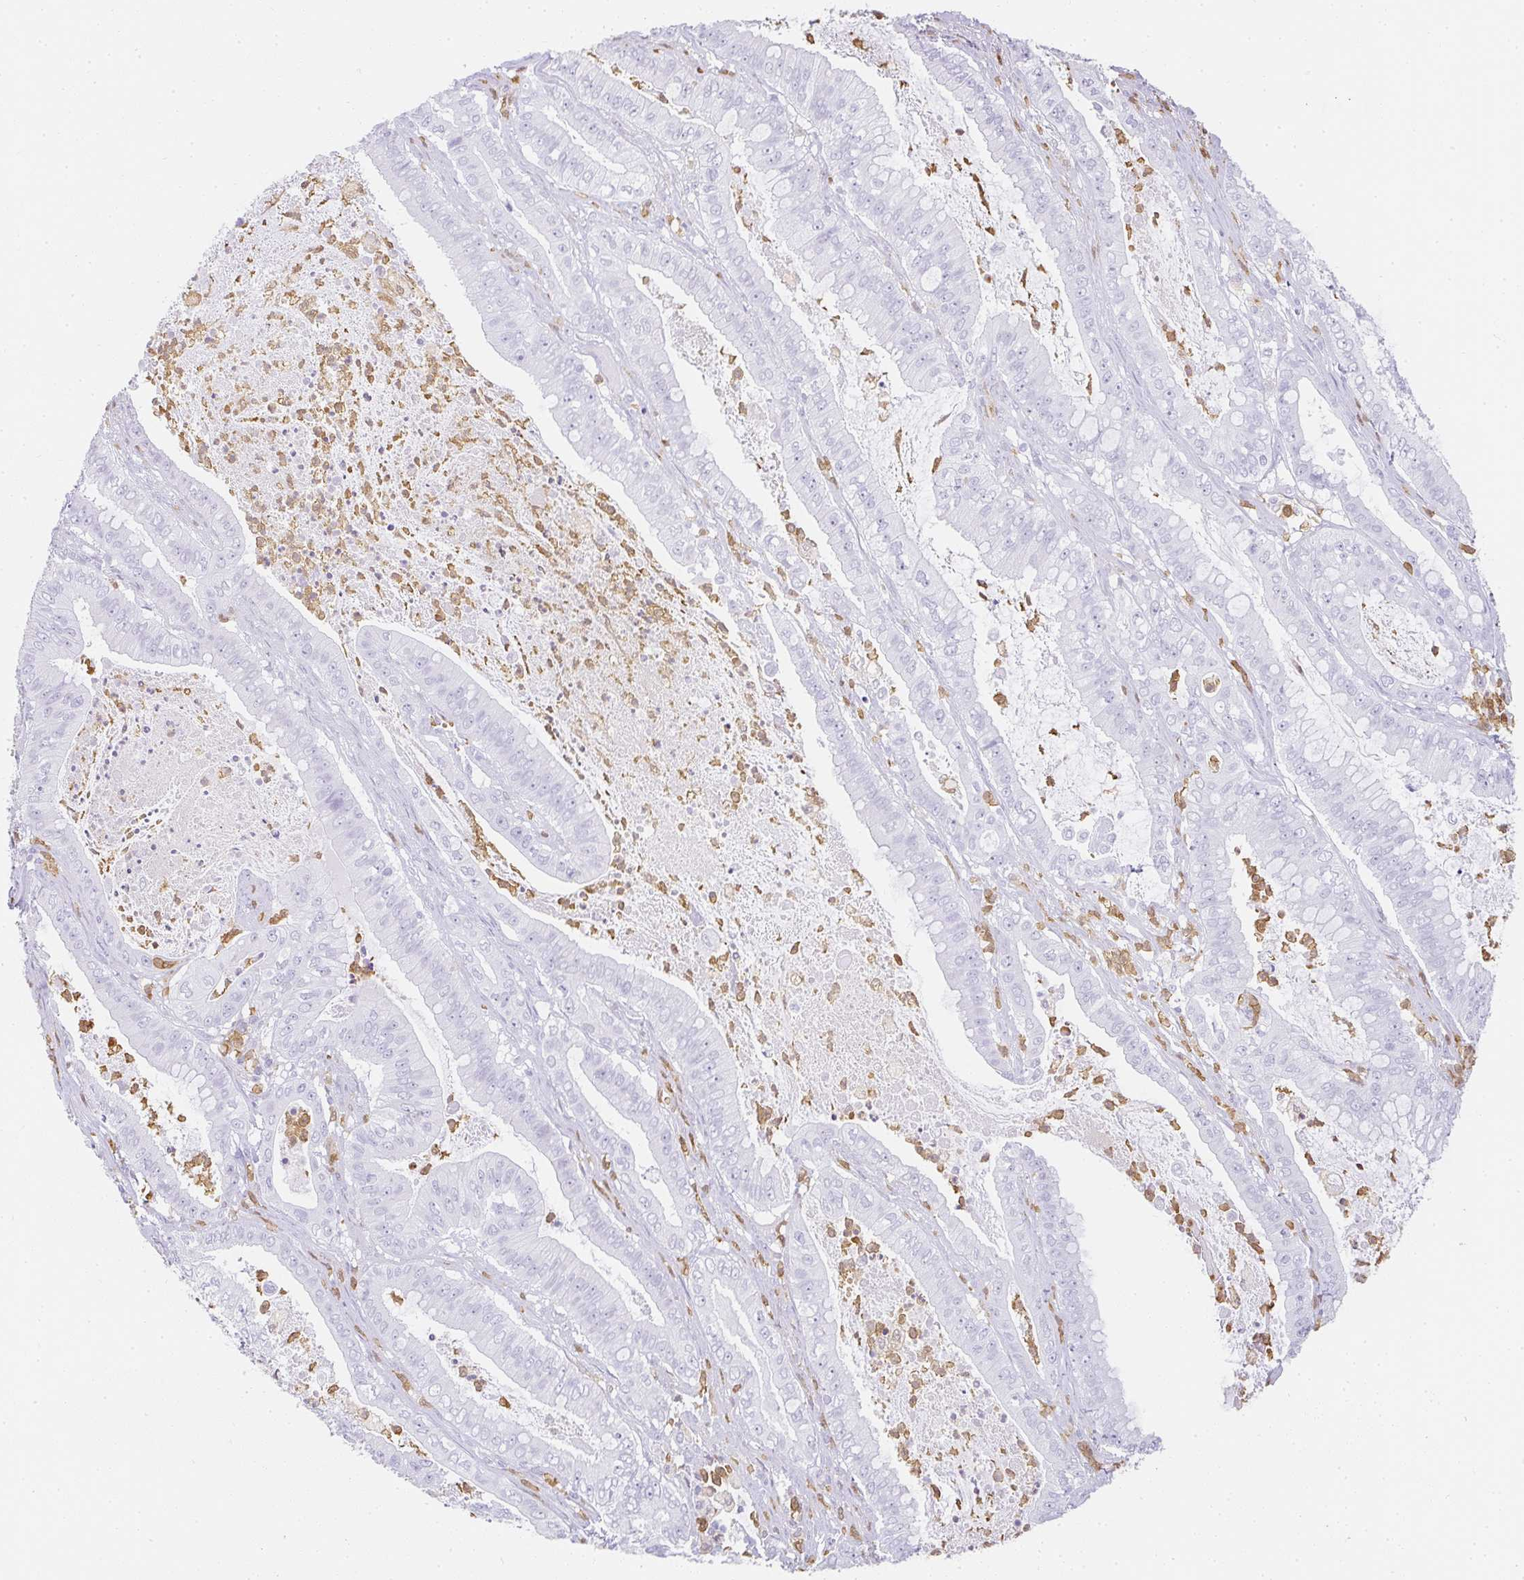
{"staining": {"intensity": "negative", "quantity": "none", "location": "none"}, "tissue": "pancreatic cancer", "cell_type": "Tumor cells", "image_type": "cancer", "snomed": [{"axis": "morphology", "description": "Adenocarcinoma, NOS"}, {"axis": "topography", "description": "Pancreas"}], "caption": "Tumor cells are negative for brown protein staining in pancreatic adenocarcinoma.", "gene": "HK3", "patient": {"sex": "male", "age": 71}}